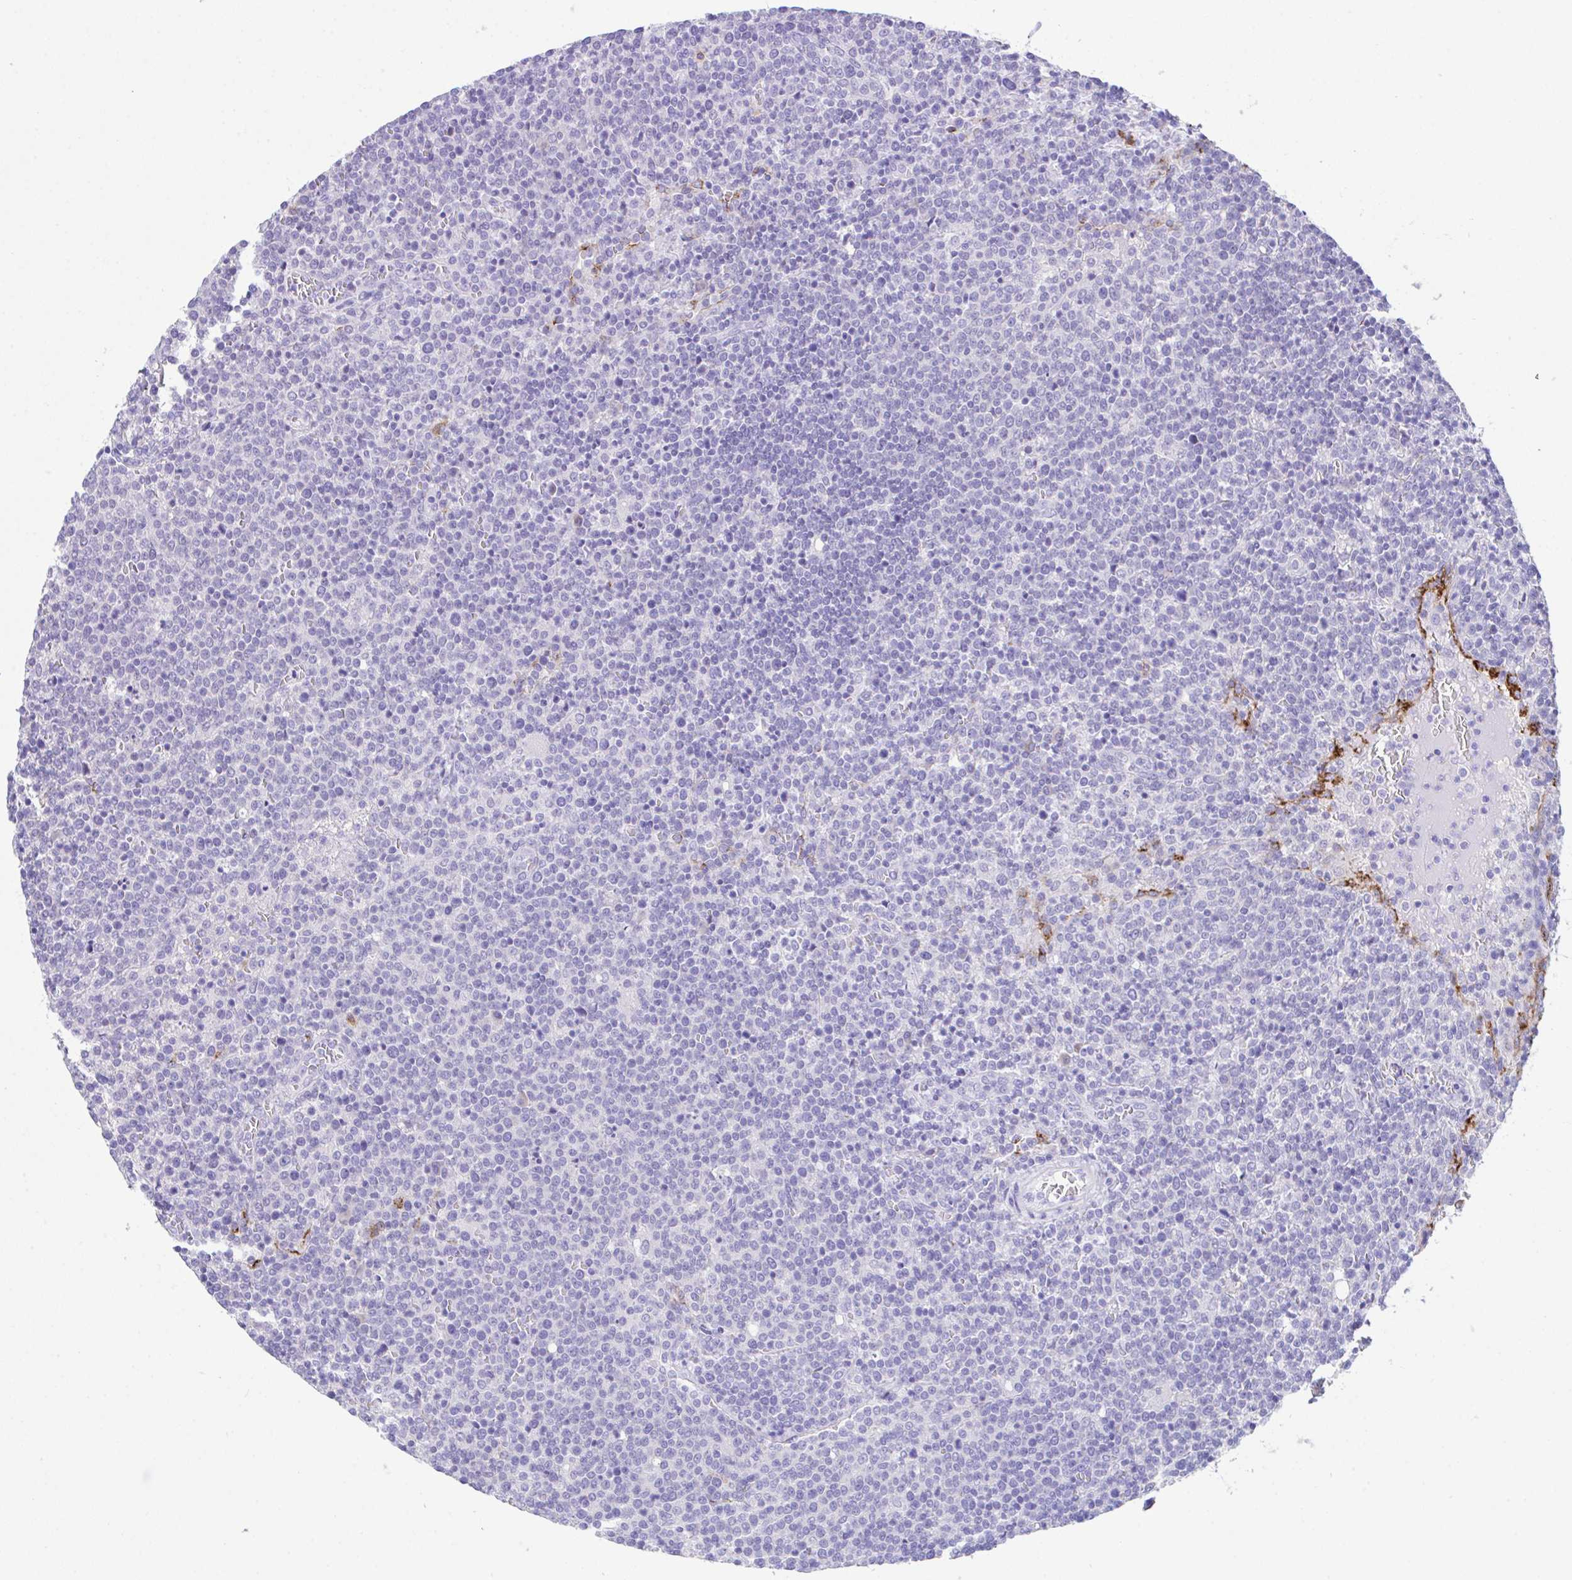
{"staining": {"intensity": "negative", "quantity": "none", "location": "none"}, "tissue": "lymphoma", "cell_type": "Tumor cells", "image_type": "cancer", "snomed": [{"axis": "morphology", "description": "Malignant lymphoma, non-Hodgkin's type, High grade"}, {"axis": "topography", "description": "Lymph node"}], "caption": "High magnification brightfield microscopy of lymphoma stained with DAB (3,3'-diaminobenzidine) (brown) and counterstained with hematoxylin (blue): tumor cells show no significant expression.", "gene": "HACD4", "patient": {"sex": "male", "age": 61}}